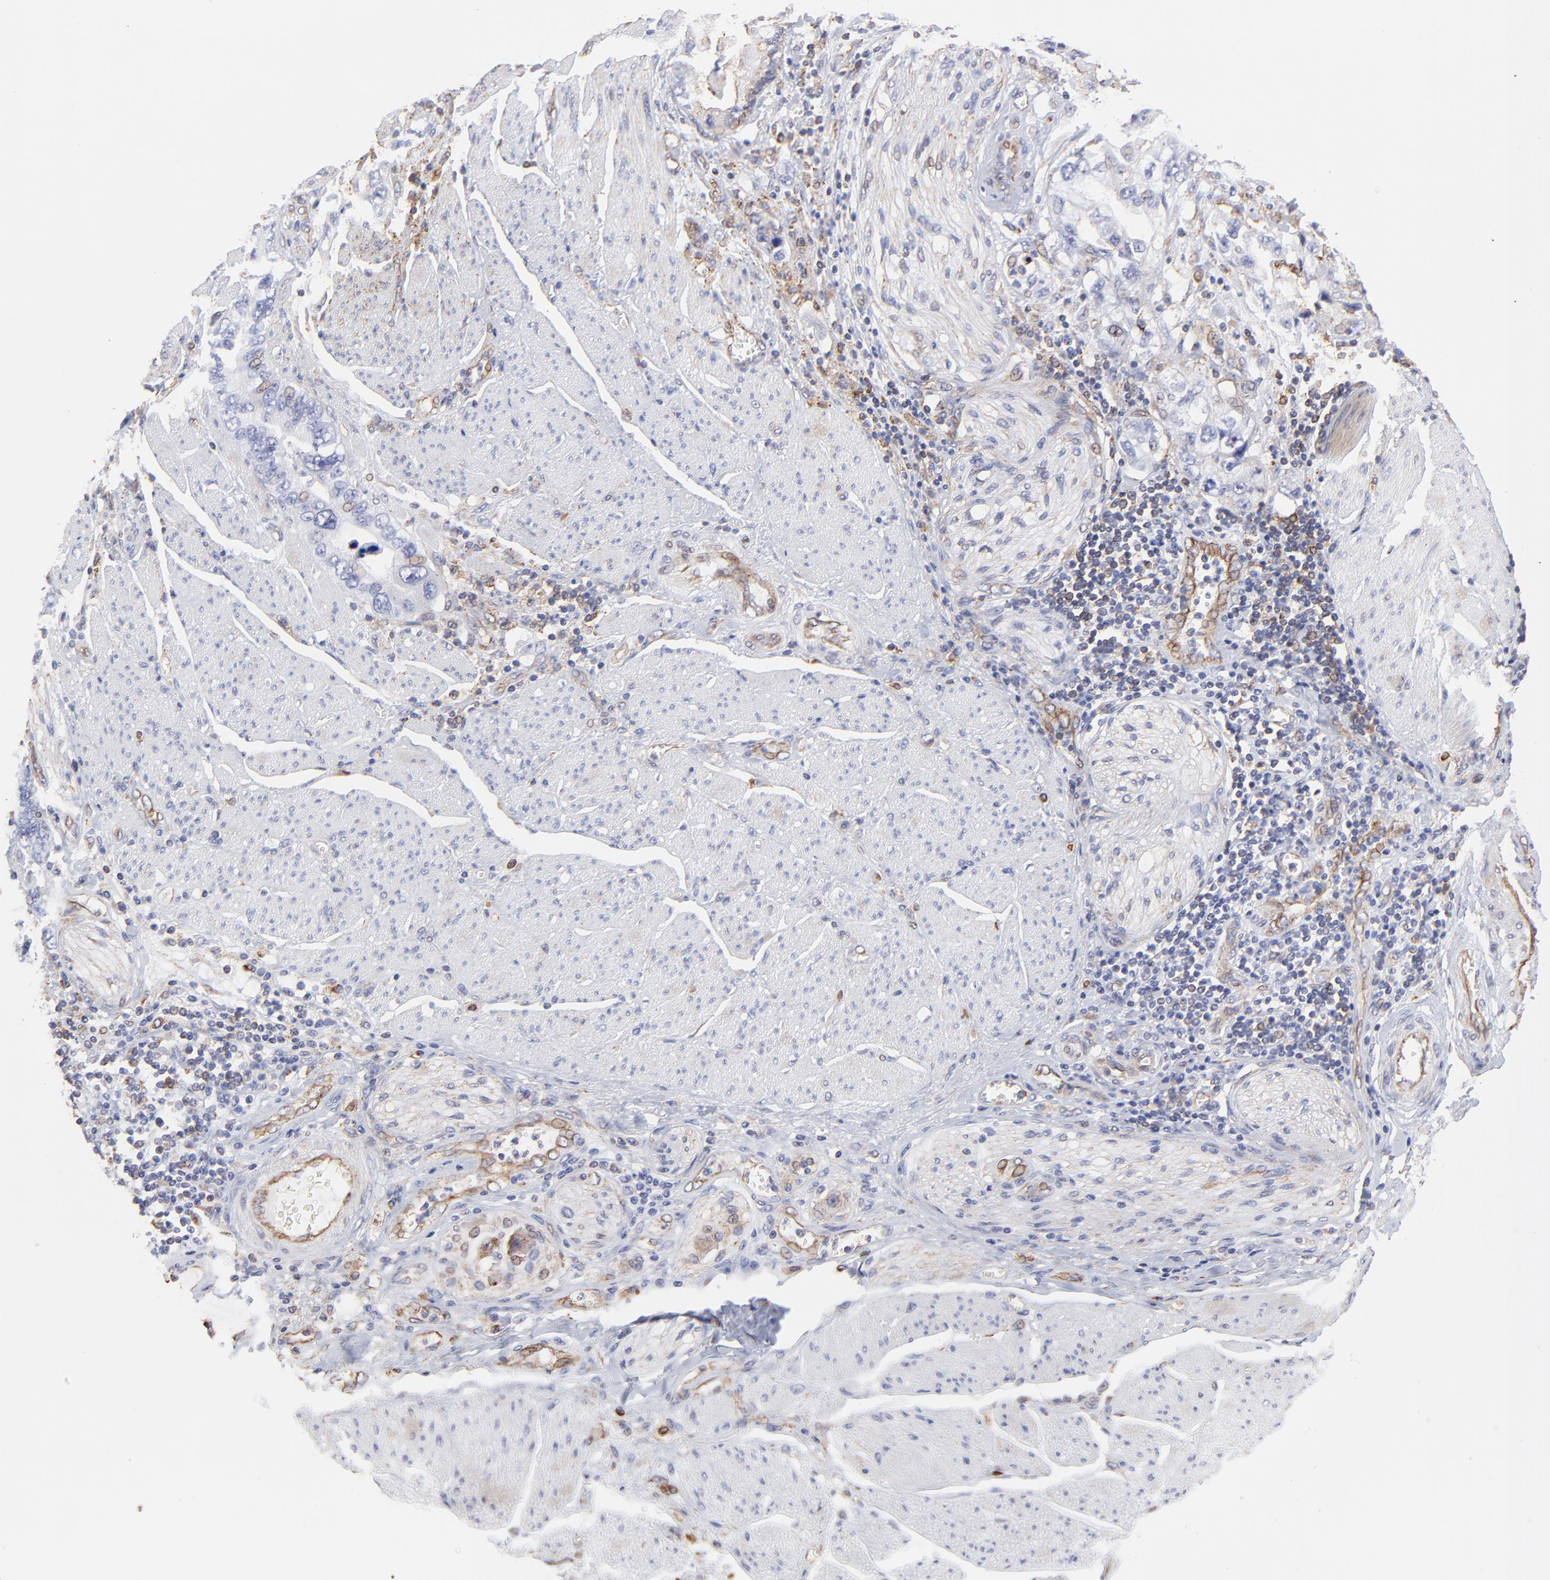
{"staining": {"intensity": "moderate", "quantity": "<25%", "location": "cytoplasmic/membranous"}, "tissue": "stomach cancer", "cell_type": "Tumor cells", "image_type": "cancer", "snomed": [{"axis": "morphology", "description": "Adenocarcinoma, NOS"}, {"axis": "topography", "description": "Pancreas"}, {"axis": "topography", "description": "Stomach, upper"}], "caption": "This micrograph demonstrates immunohistochemistry staining of human adenocarcinoma (stomach), with low moderate cytoplasmic/membranous expression in about <25% of tumor cells.", "gene": "COX8C", "patient": {"sex": "male", "age": 77}}